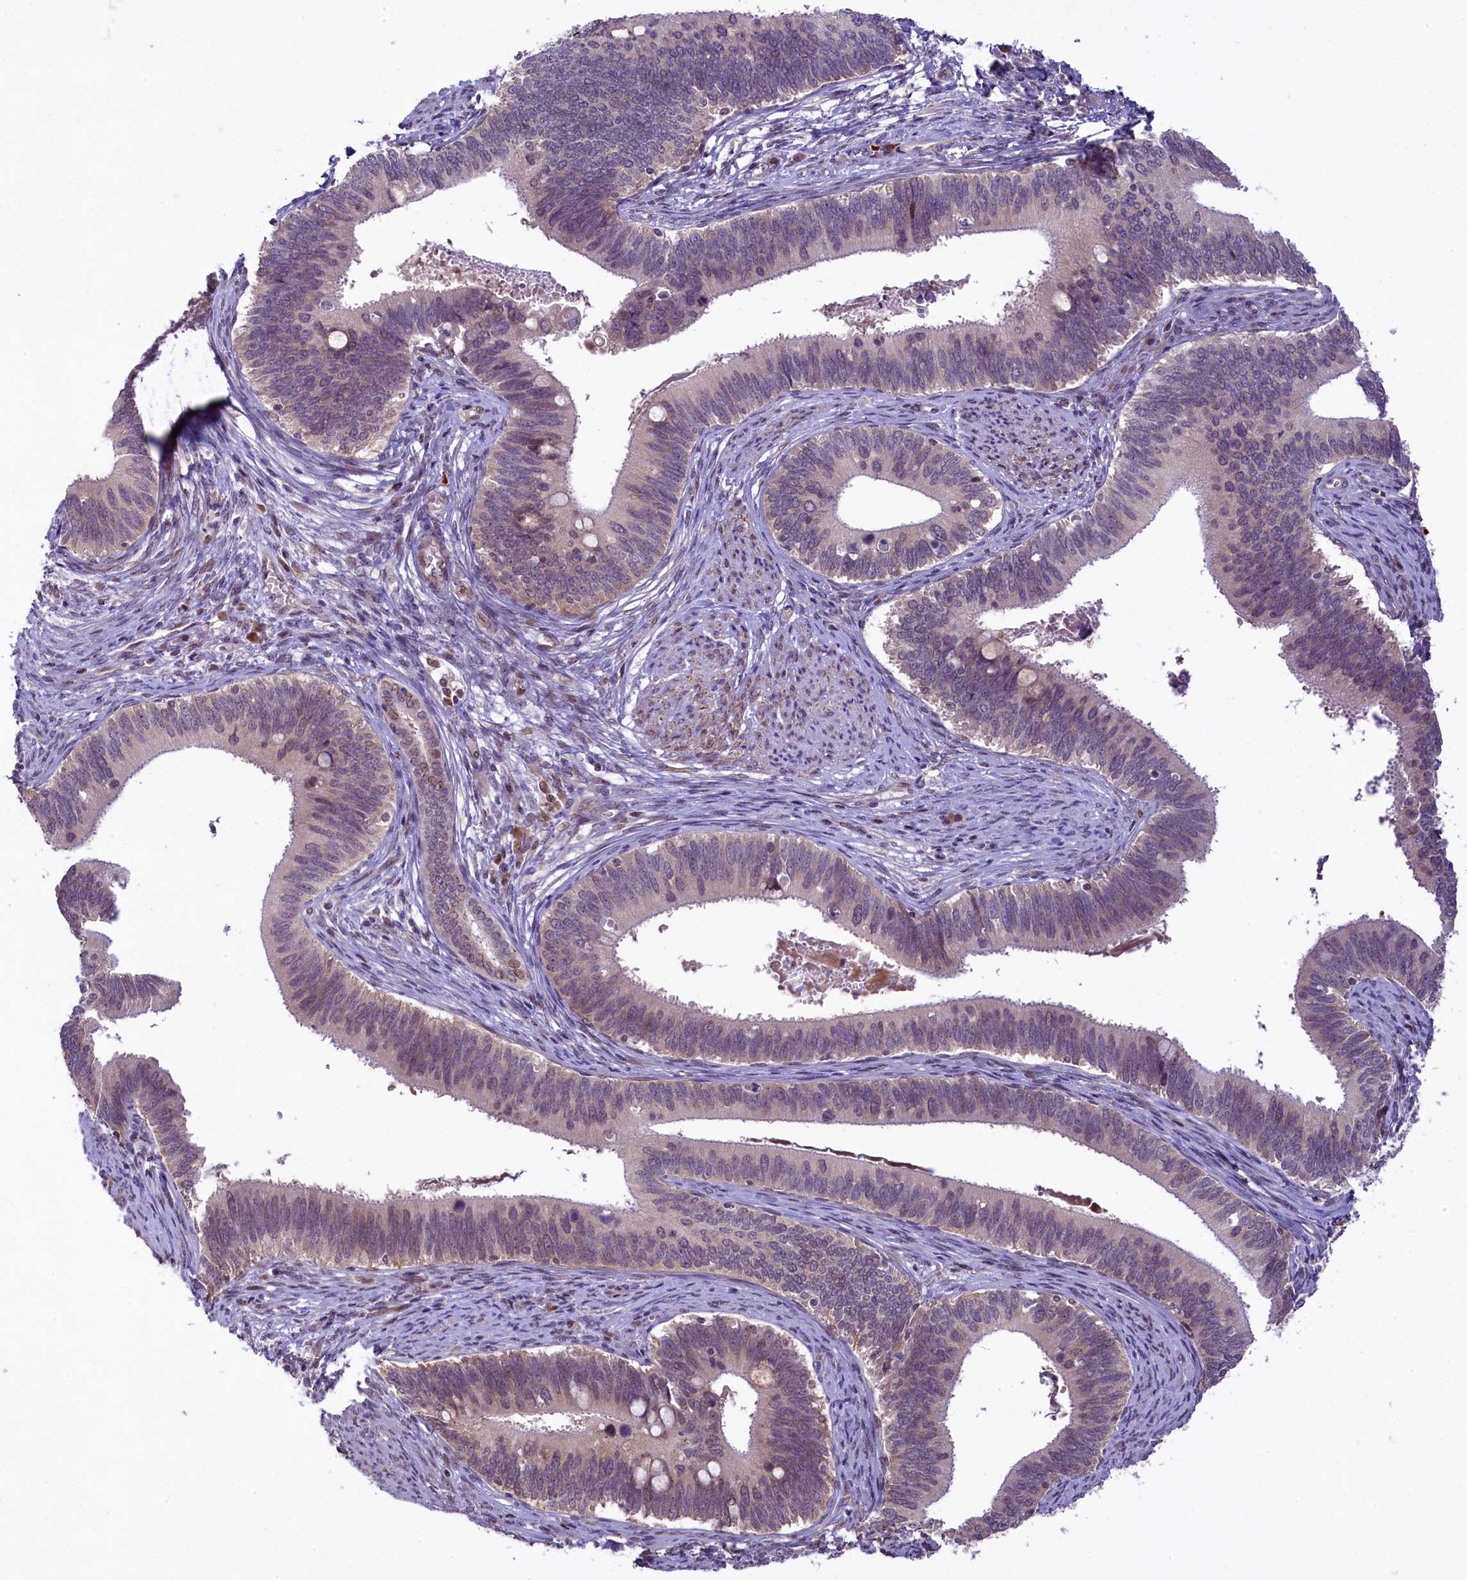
{"staining": {"intensity": "weak", "quantity": "<25%", "location": "cytoplasmic/membranous,nuclear"}, "tissue": "cervical cancer", "cell_type": "Tumor cells", "image_type": "cancer", "snomed": [{"axis": "morphology", "description": "Adenocarcinoma, NOS"}, {"axis": "topography", "description": "Cervix"}], "caption": "High magnification brightfield microscopy of cervical adenocarcinoma stained with DAB (3,3'-diaminobenzidine) (brown) and counterstained with hematoxylin (blue): tumor cells show no significant staining. The staining is performed using DAB brown chromogen with nuclei counter-stained in using hematoxylin.", "gene": "RBBP8", "patient": {"sex": "female", "age": 42}}